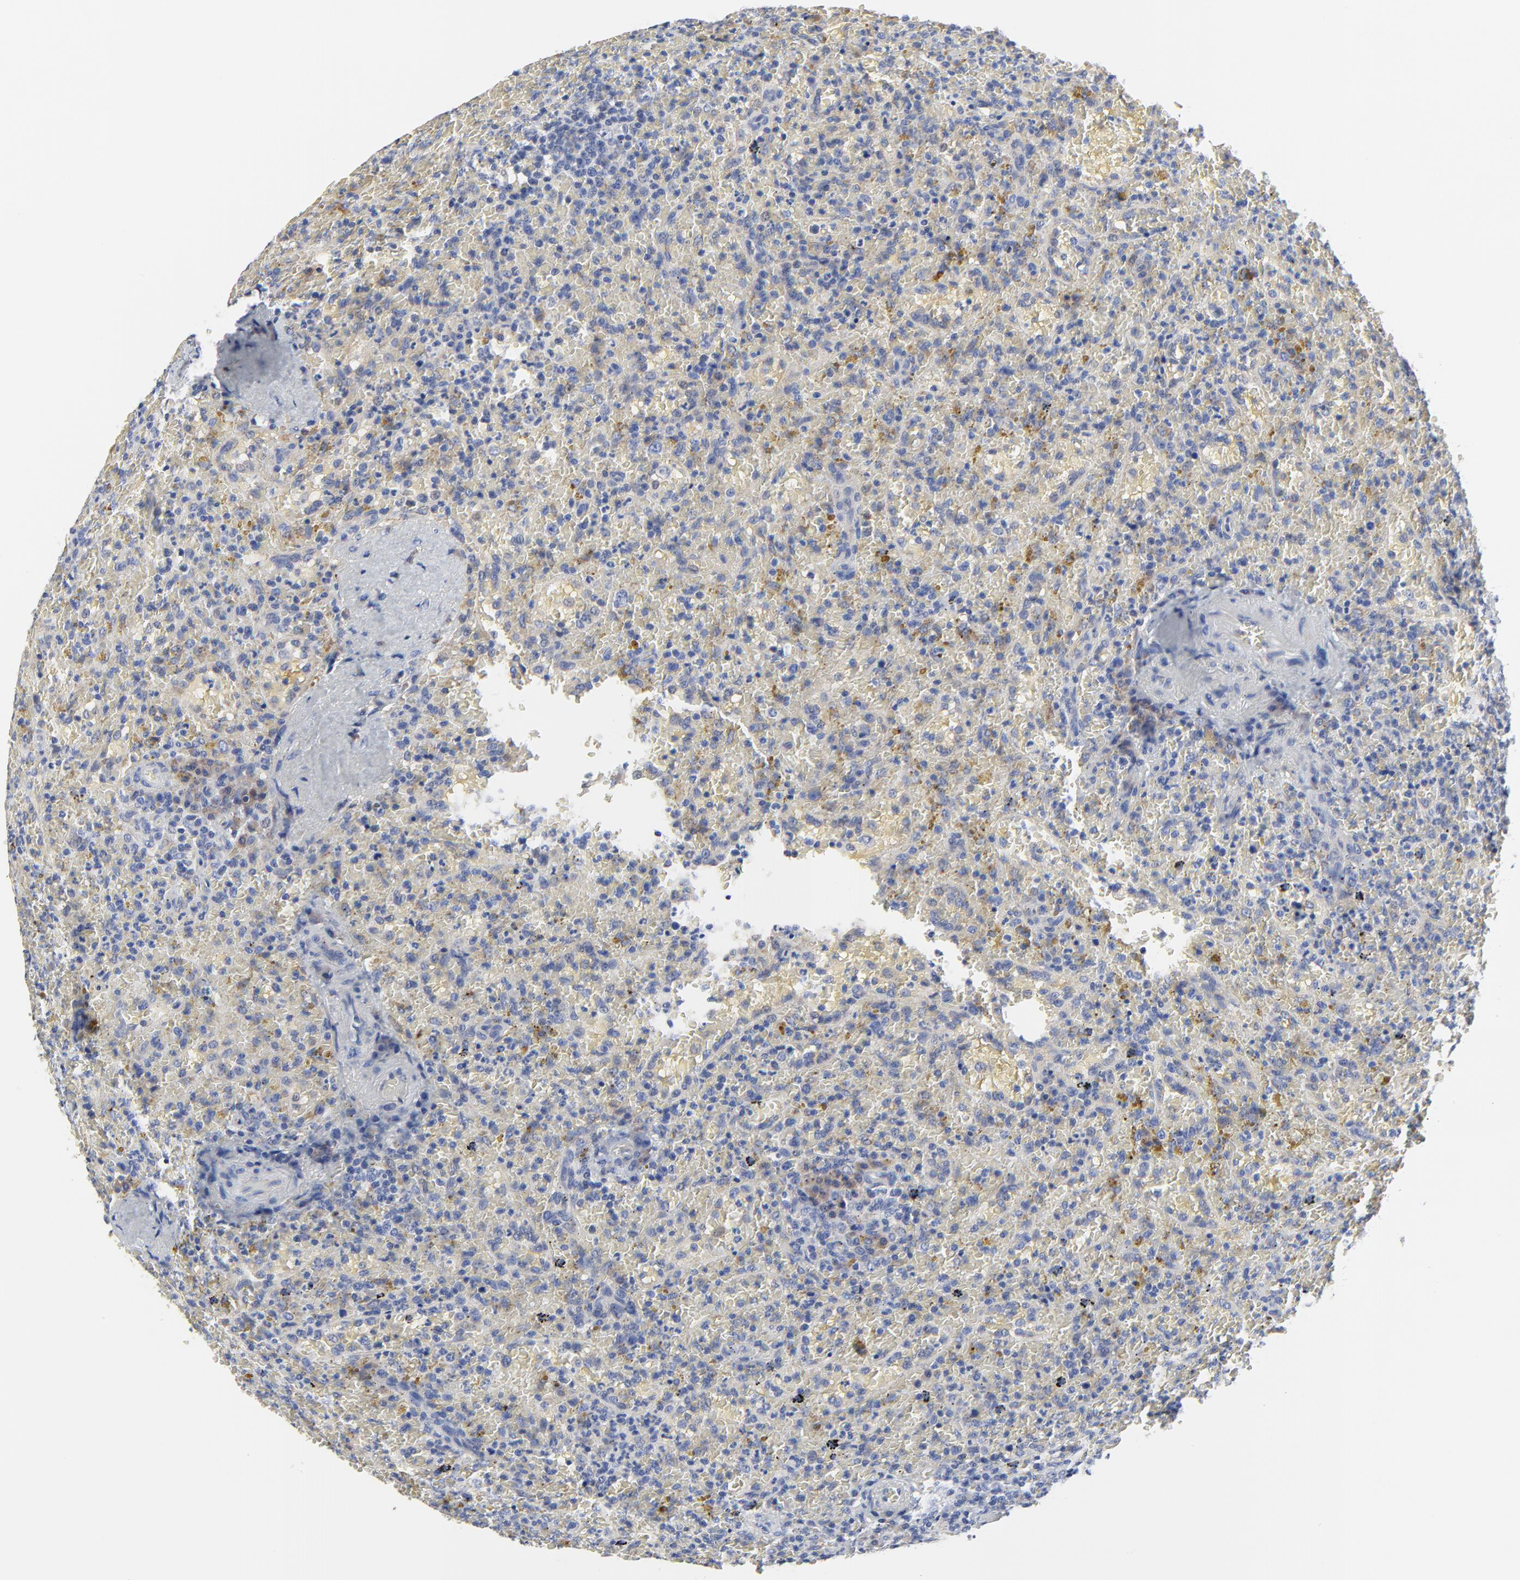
{"staining": {"intensity": "negative", "quantity": "none", "location": "none"}, "tissue": "lymphoma", "cell_type": "Tumor cells", "image_type": "cancer", "snomed": [{"axis": "morphology", "description": "Malignant lymphoma, non-Hodgkin's type, High grade"}, {"axis": "topography", "description": "Spleen"}, {"axis": "topography", "description": "Lymph node"}], "caption": "DAB immunohistochemical staining of human malignant lymphoma, non-Hodgkin's type (high-grade) shows no significant staining in tumor cells. (DAB IHC with hematoxylin counter stain).", "gene": "DHRSX", "patient": {"sex": "female", "age": 70}}